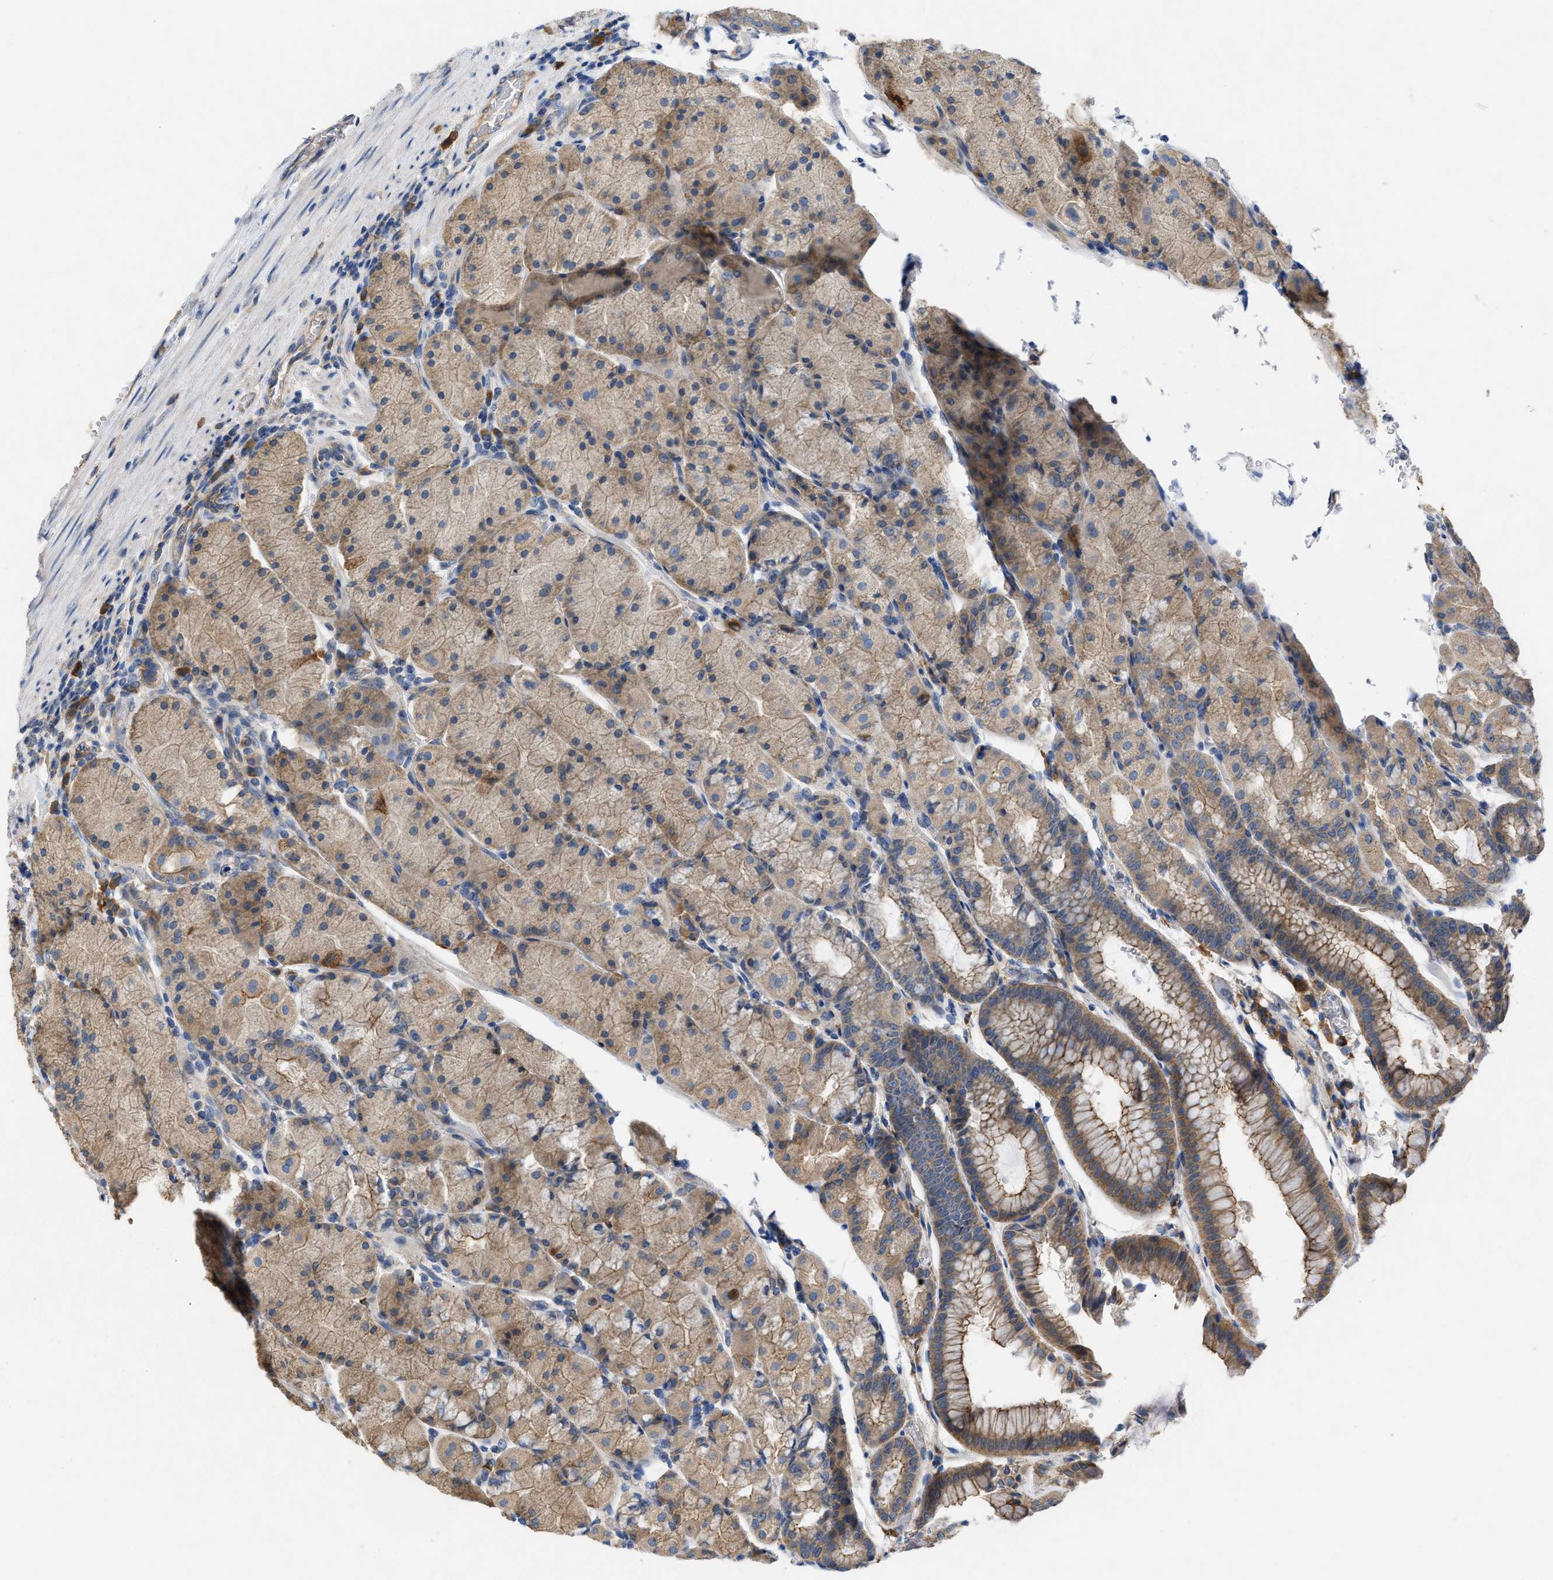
{"staining": {"intensity": "moderate", "quantity": ">75%", "location": "cytoplasmic/membranous"}, "tissue": "stomach", "cell_type": "Glandular cells", "image_type": "normal", "snomed": [{"axis": "morphology", "description": "Normal tissue, NOS"}, {"axis": "morphology", "description": "Carcinoid, malignant, NOS"}, {"axis": "topography", "description": "Stomach, upper"}], "caption": "Brown immunohistochemical staining in normal human stomach displays moderate cytoplasmic/membranous positivity in about >75% of glandular cells. (IHC, brightfield microscopy, high magnification).", "gene": "TMEM131", "patient": {"sex": "male", "age": 39}}